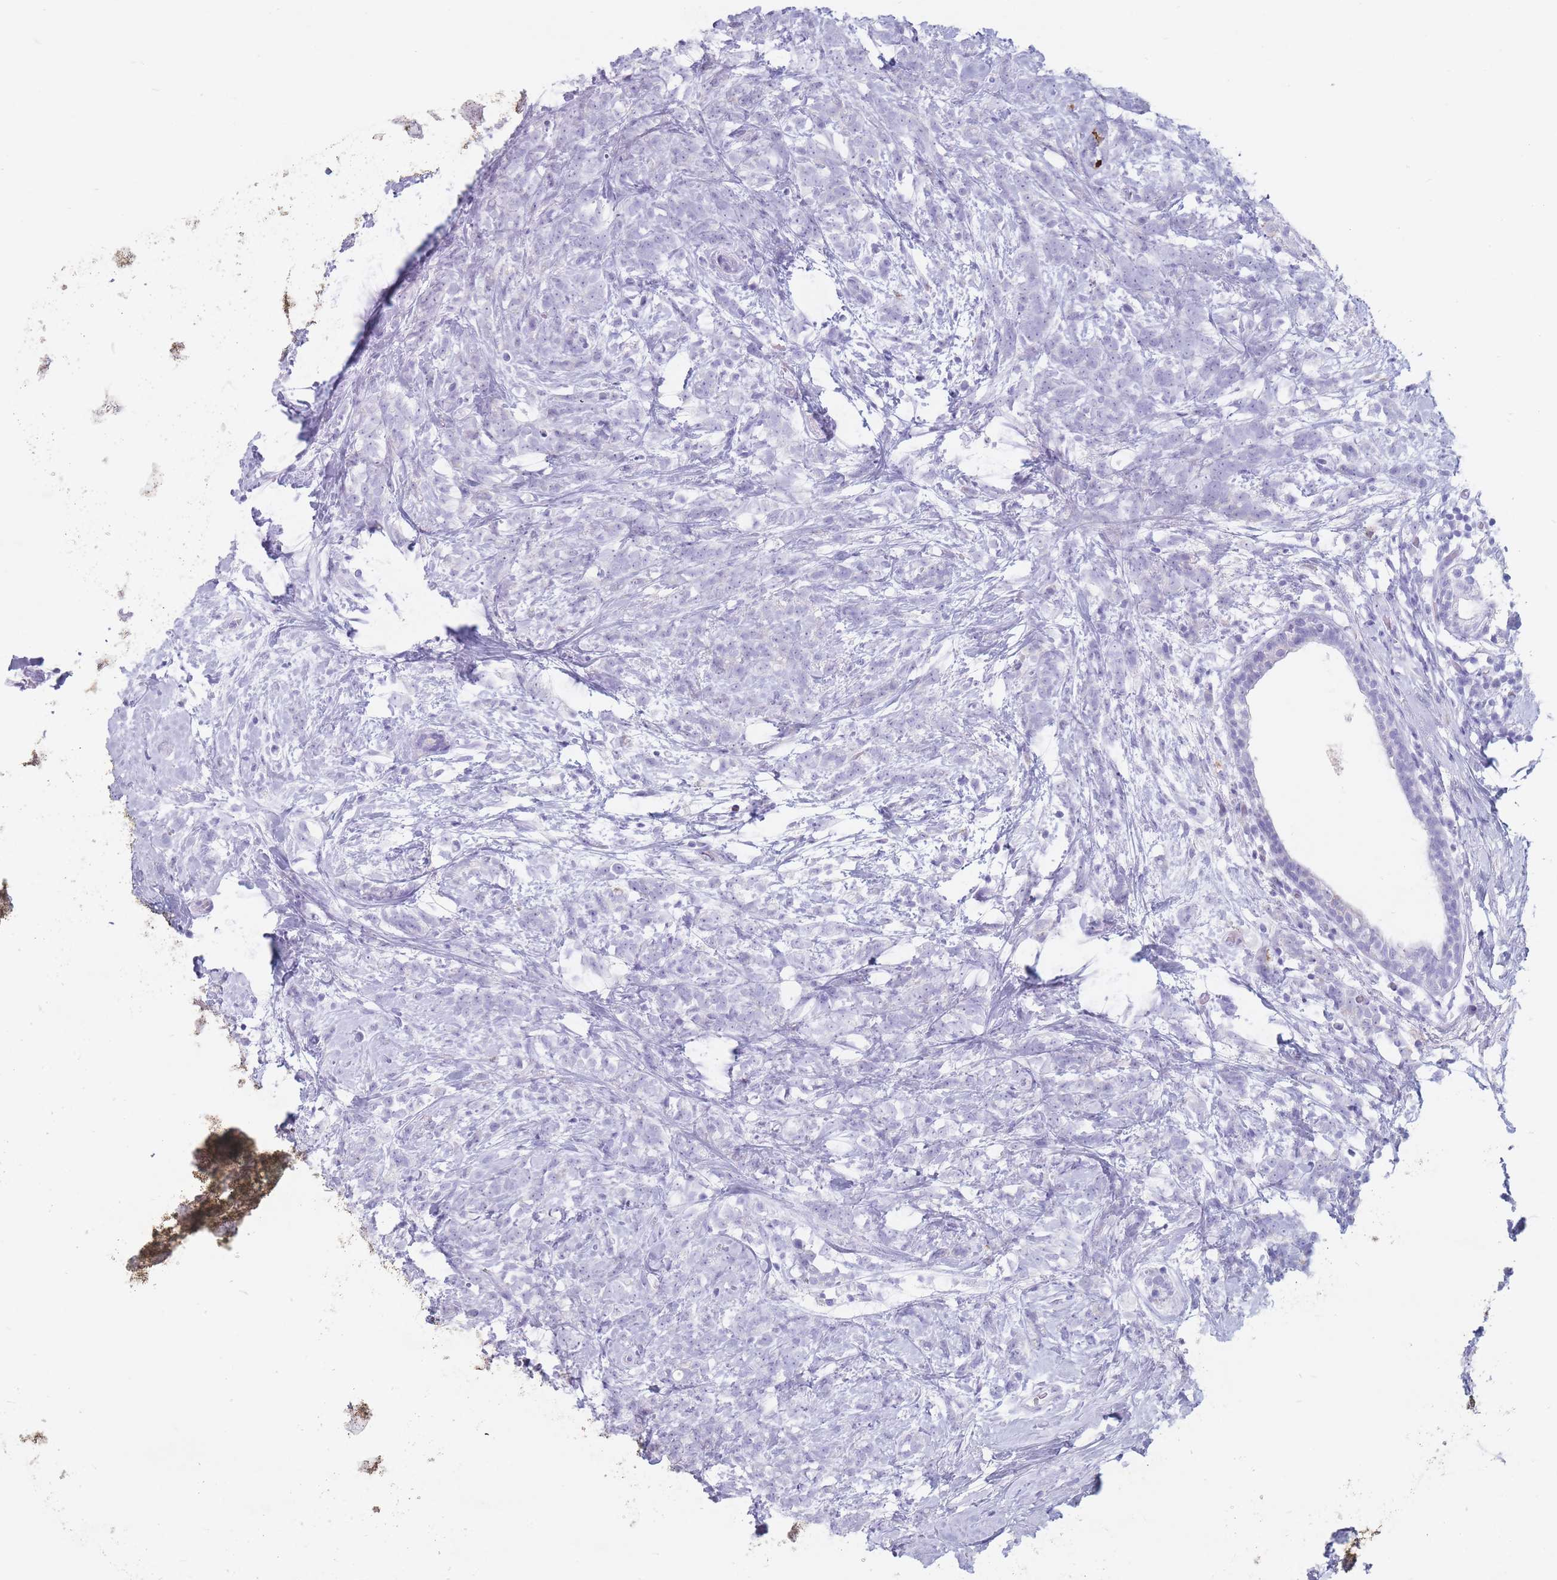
{"staining": {"intensity": "negative", "quantity": "none", "location": "none"}, "tissue": "breast cancer", "cell_type": "Tumor cells", "image_type": "cancer", "snomed": [{"axis": "morphology", "description": "Lobular carcinoma"}, {"axis": "topography", "description": "Breast"}], "caption": "This micrograph is of breast cancer stained with IHC to label a protein in brown with the nuclei are counter-stained blue. There is no staining in tumor cells. (DAB IHC visualized using brightfield microscopy, high magnification).", "gene": "ST3GAL5", "patient": {"sex": "female", "age": 58}}